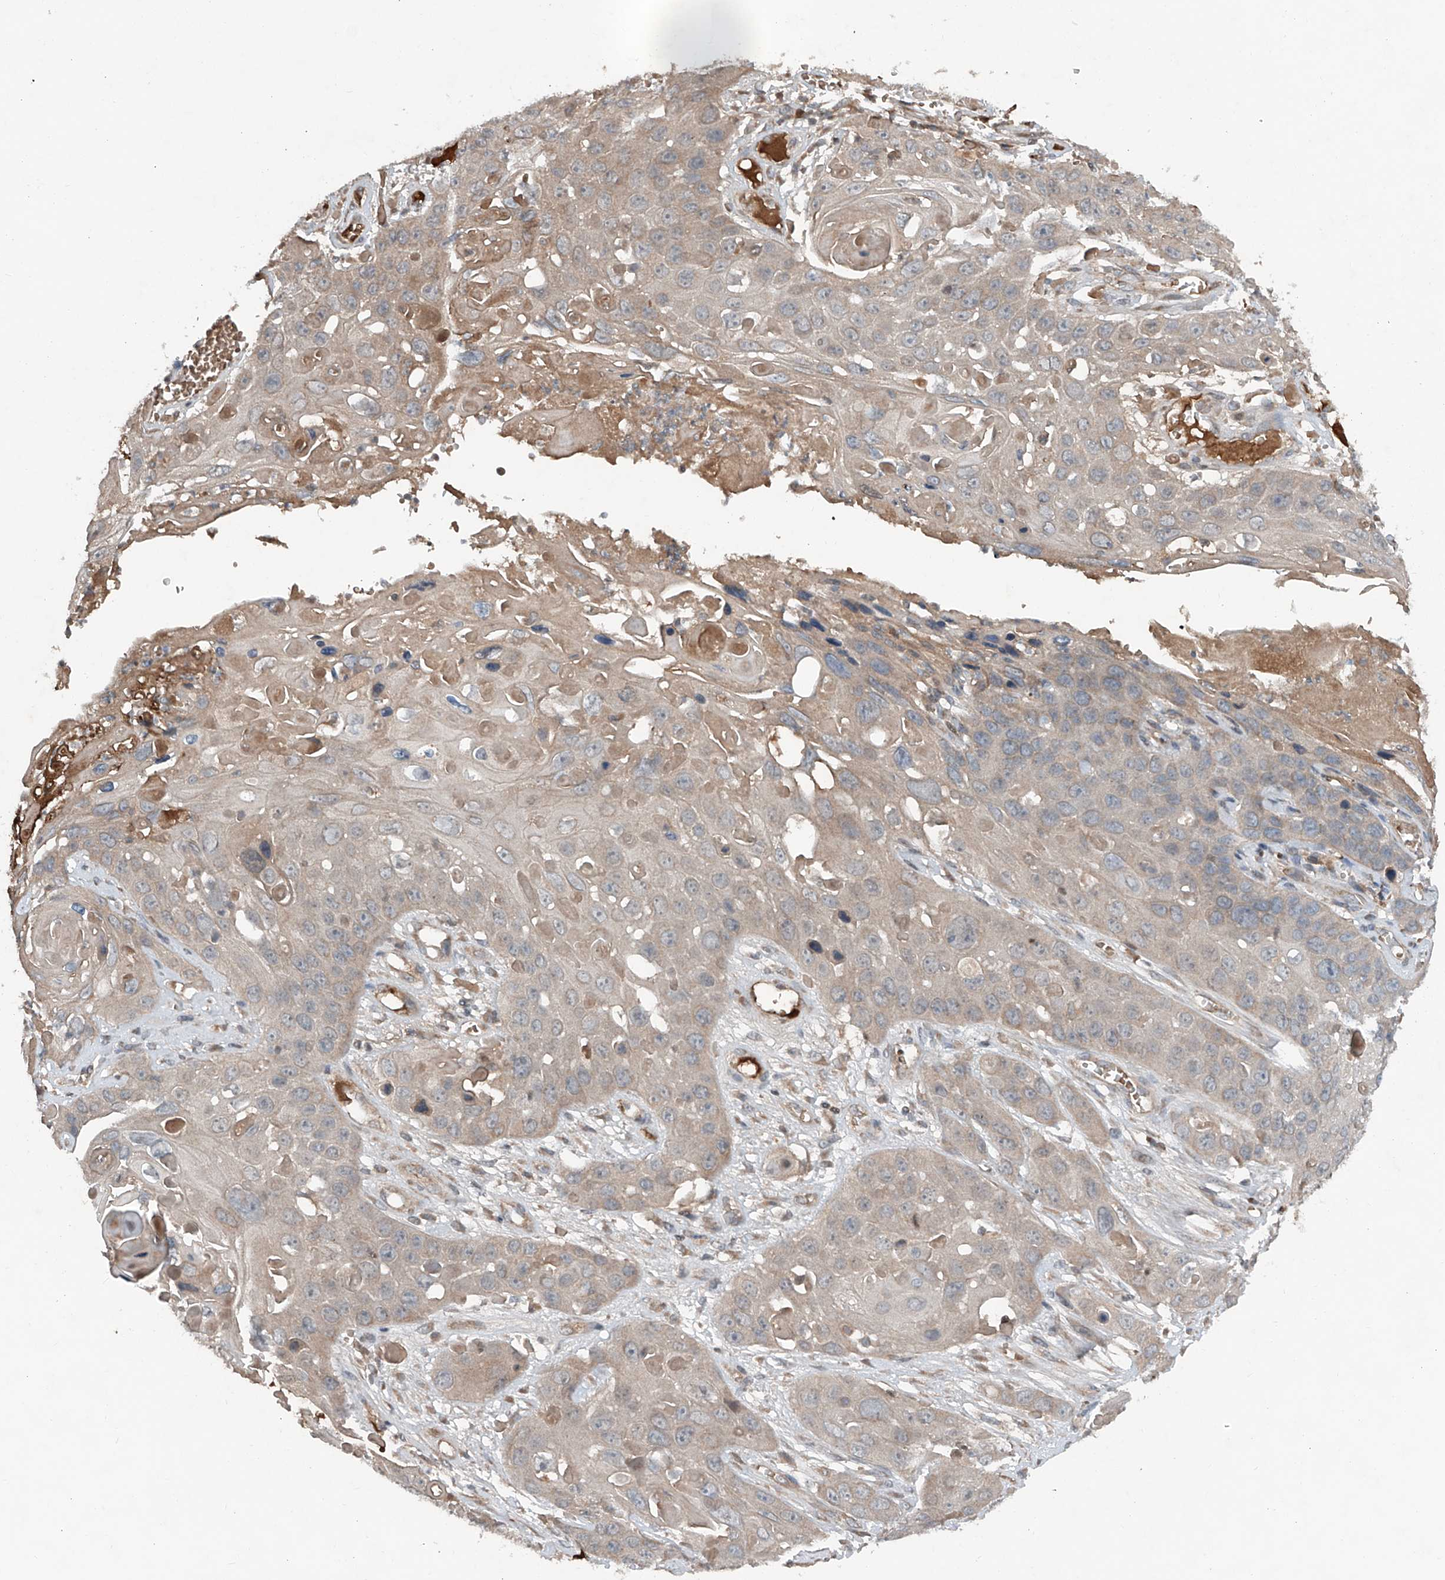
{"staining": {"intensity": "weak", "quantity": ">75%", "location": "cytoplasmic/membranous"}, "tissue": "skin cancer", "cell_type": "Tumor cells", "image_type": "cancer", "snomed": [{"axis": "morphology", "description": "Squamous cell carcinoma, NOS"}, {"axis": "topography", "description": "Skin"}], "caption": "Skin cancer (squamous cell carcinoma) was stained to show a protein in brown. There is low levels of weak cytoplasmic/membranous positivity in approximately >75% of tumor cells.", "gene": "ADAM23", "patient": {"sex": "male", "age": 55}}